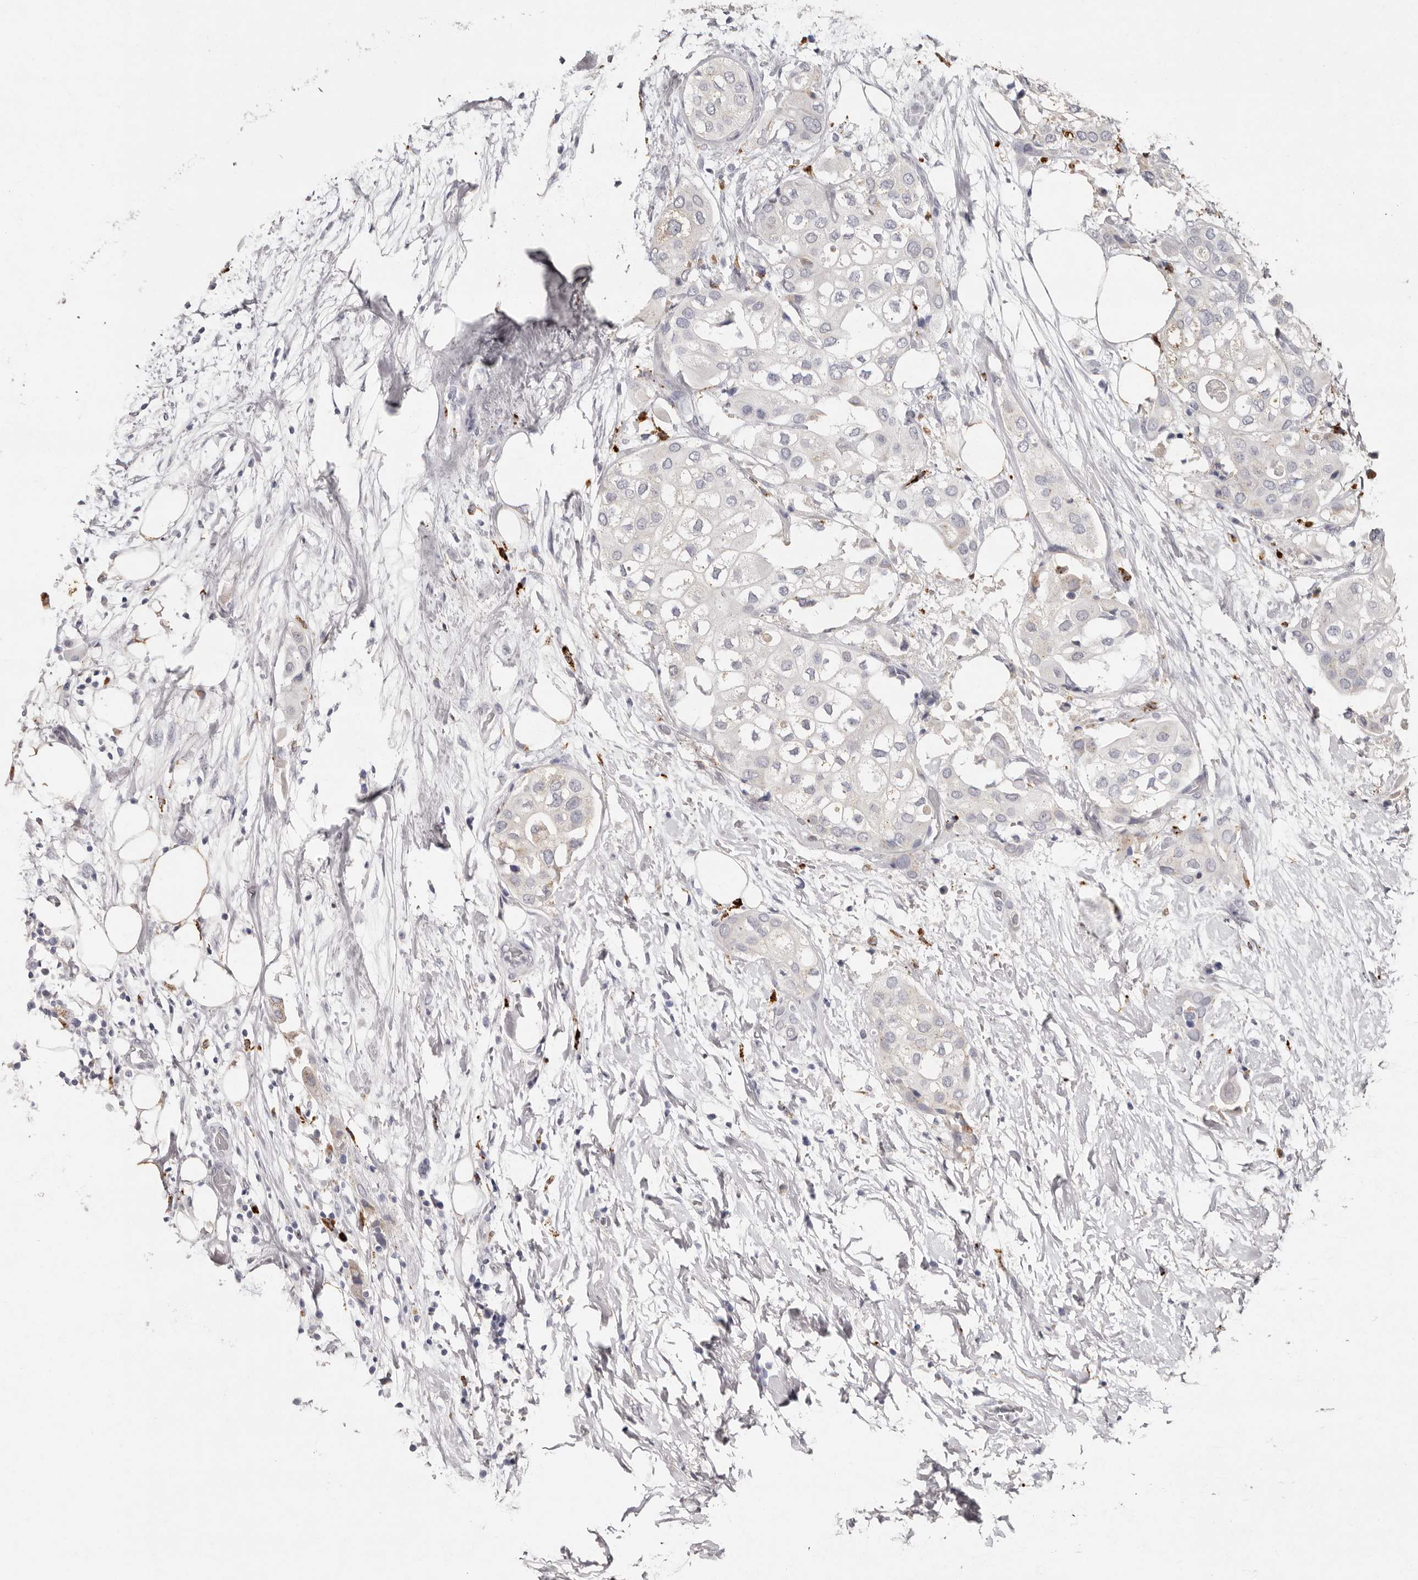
{"staining": {"intensity": "negative", "quantity": "none", "location": "none"}, "tissue": "urothelial cancer", "cell_type": "Tumor cells", "image_type": "cancer", "snomed": [{"axis": "morphology", "description": "Urothelial carcinoma, High grade"}, {"axis": "topography", "description": "Urinary bladder"}], "caption": "Tumor cells are negative for brown protein staining in high-grade urothelial carcinoma.", "gene": "FAM185A", "patient": {"sex": "male", "age": 64}}